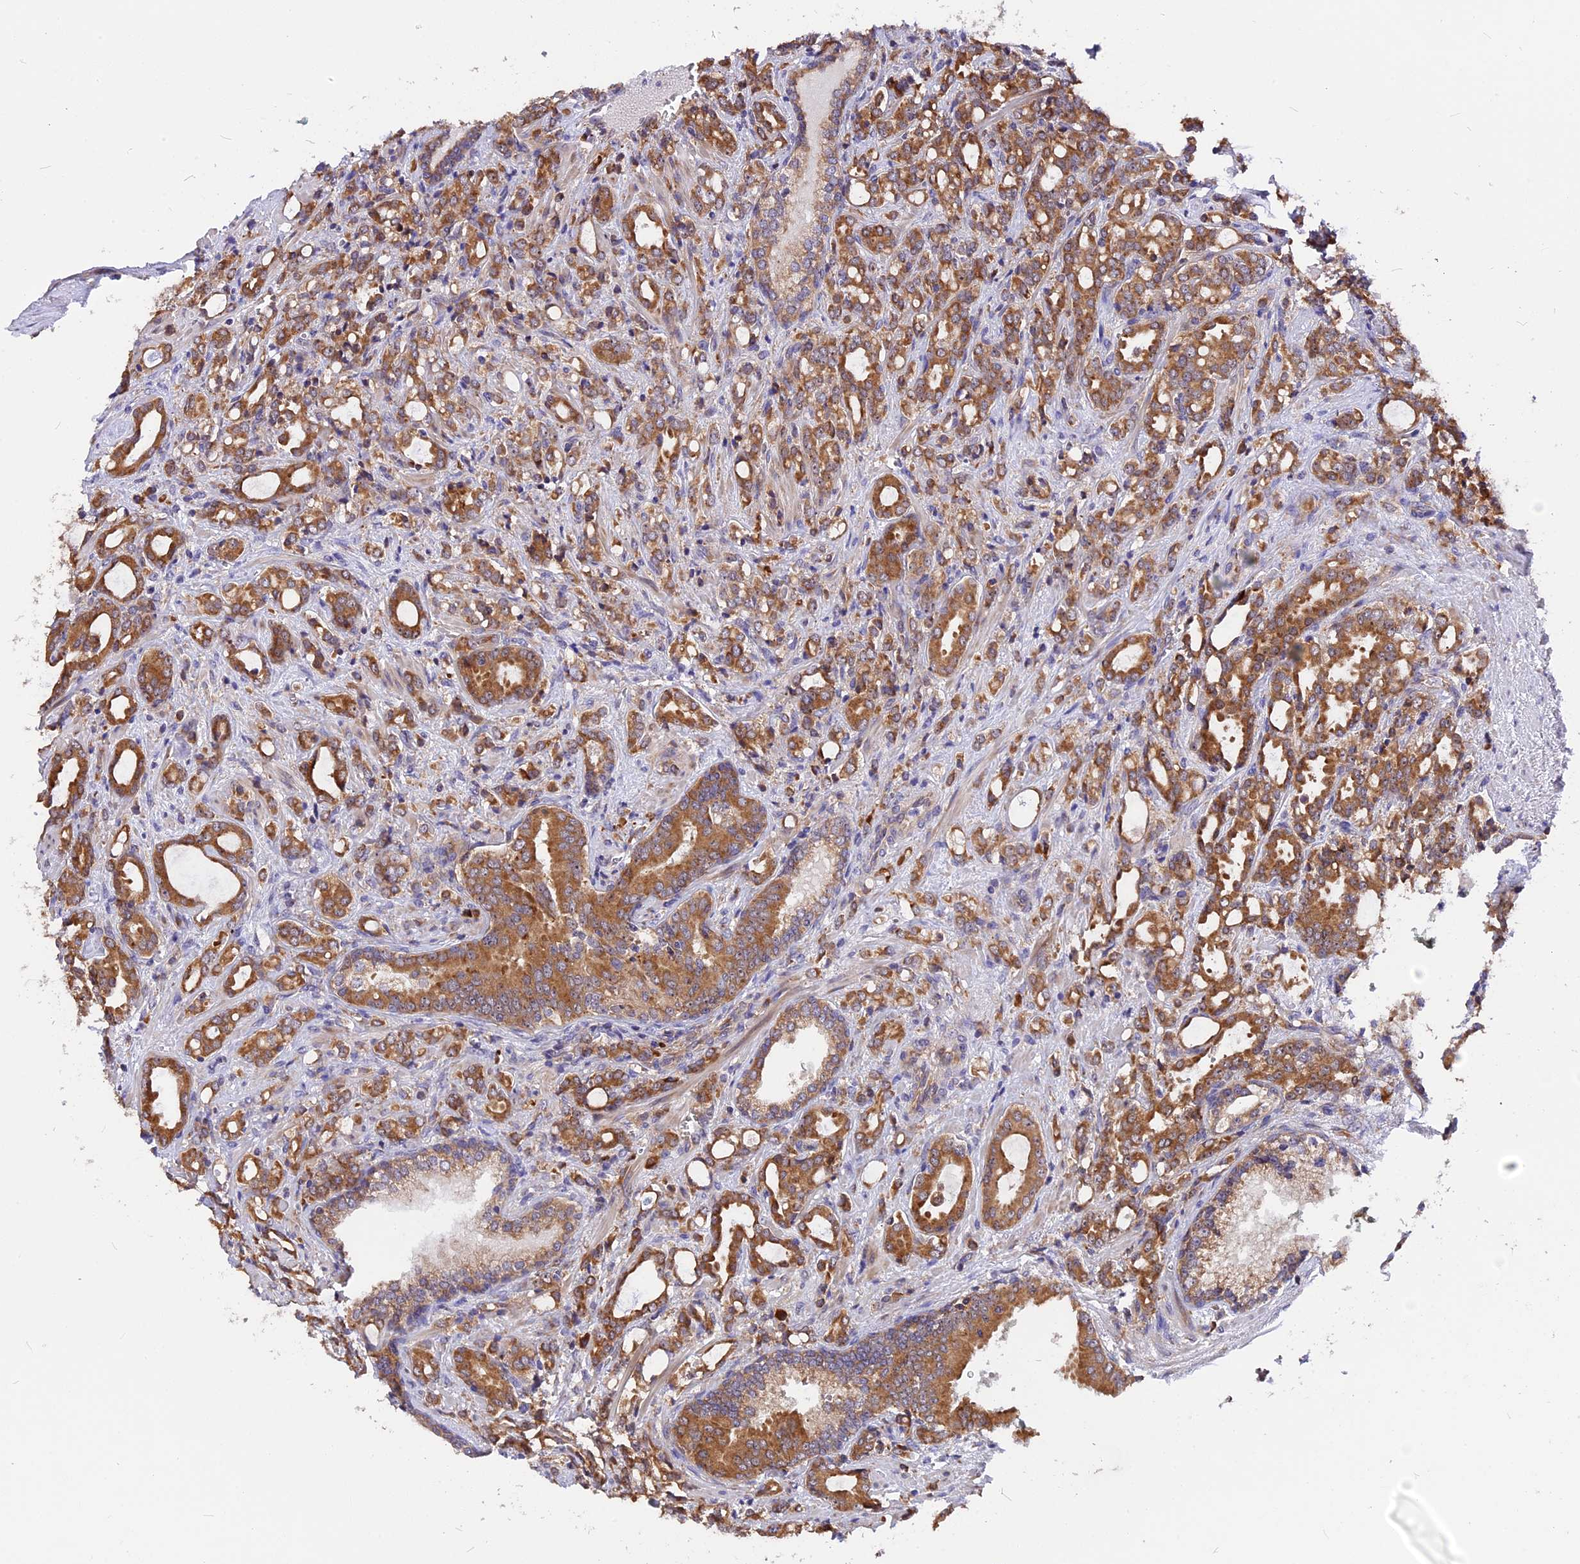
{"staining": {"intensity": "moderate", "quantity": ">75%", "location": "cytoplasmic/membranous"}, "tissue": "prostate cancer", "cell_type": "Tumor cells", "image_type": "cancer", "snomed": [{"axis": "morphology", "description": "Adenocarcinoma, High grade"}, {"axis": "topography", "description": "Prostate"}], "caption": "Tumor cells reveal medium levels of moderate cytoplasmic/membranous expression in approximately >75% of cells in human adenocarcinoma (high-grade) (prostate).", "gene": "GNPTAB", "patient": {"sex": "male", "age": 72}}